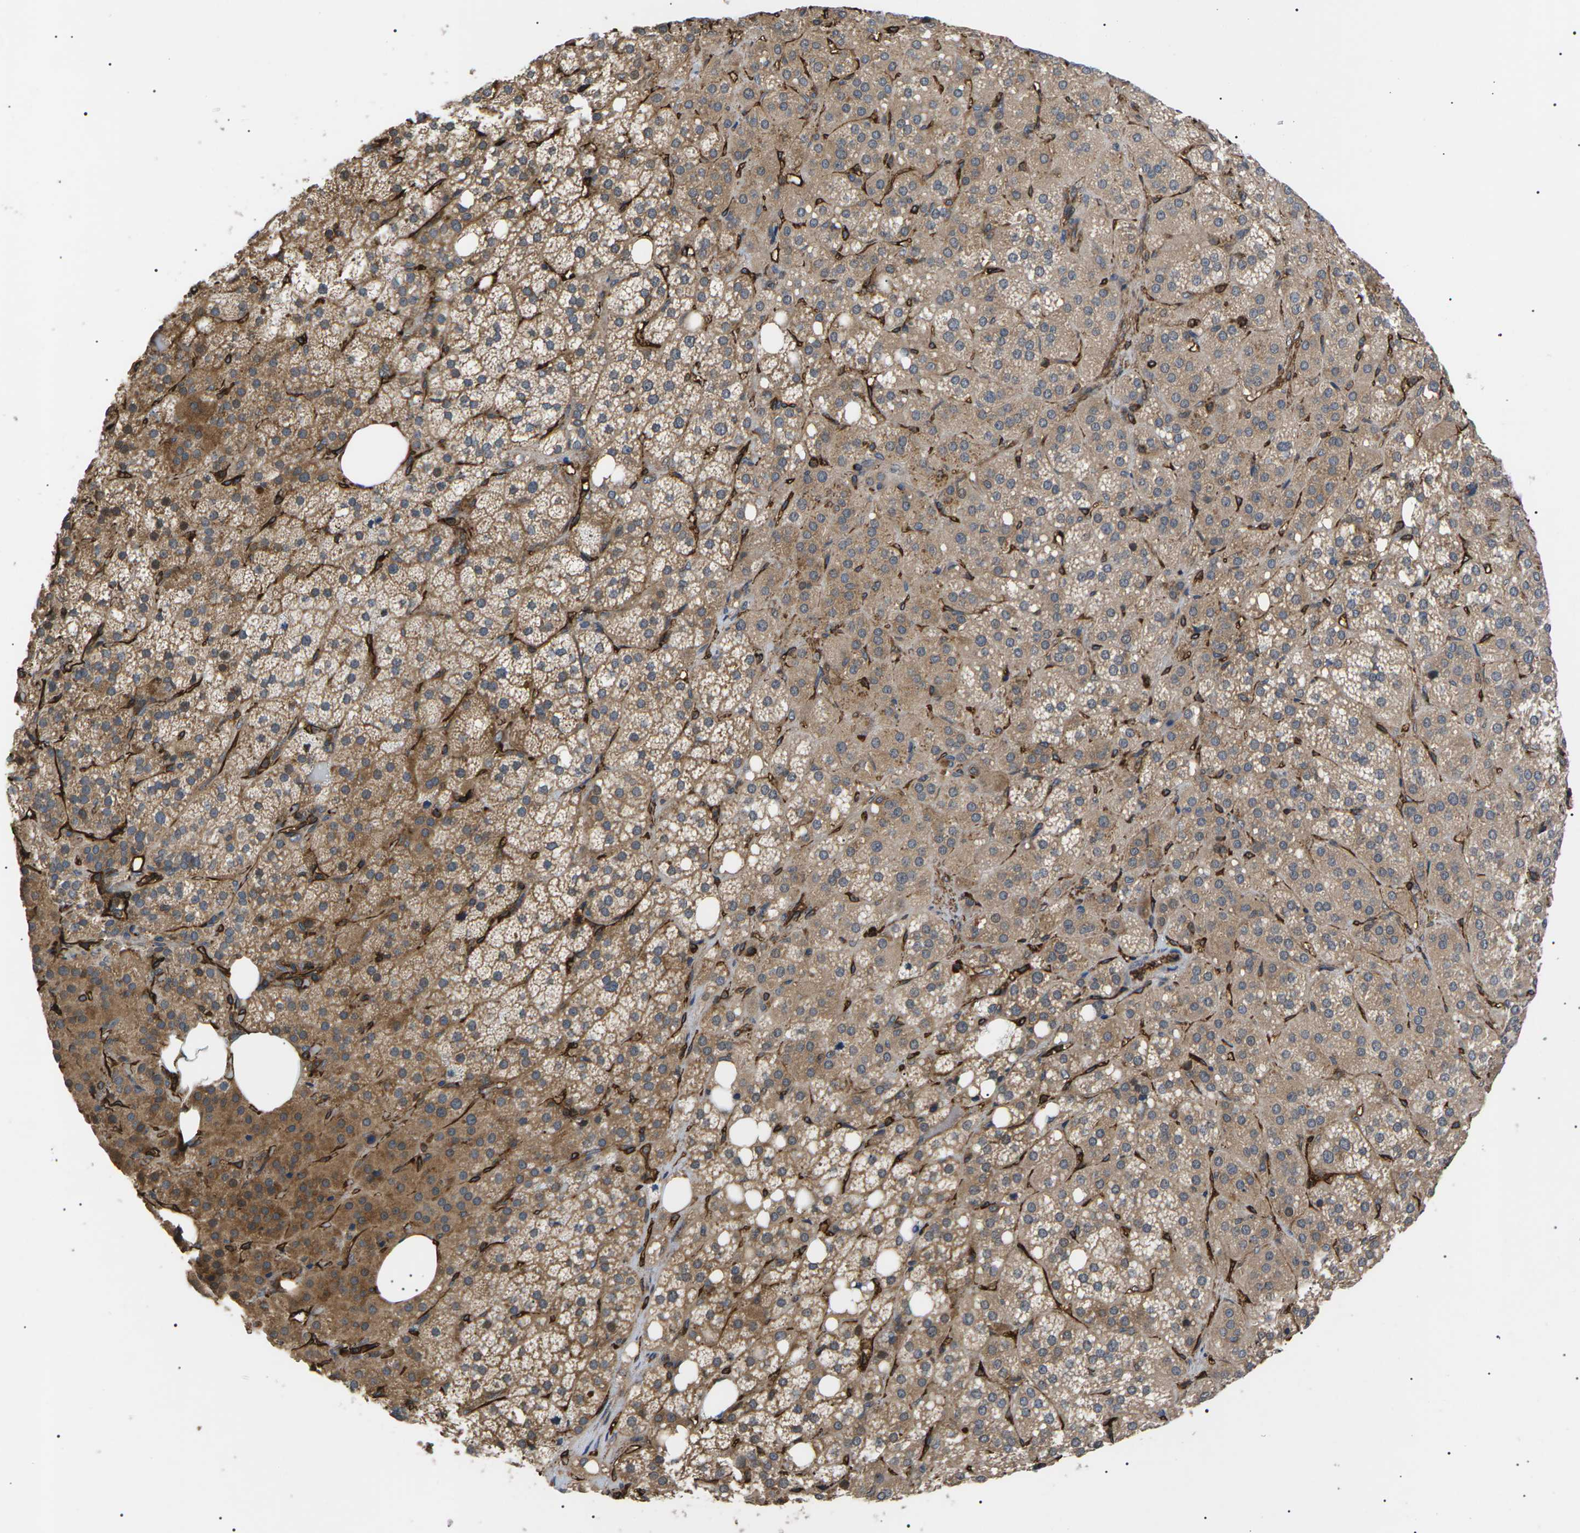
{"staining": {"intensity": "moderate", "quantity": ">75%", "location": "cytoplasmic/membranous"}, "tissue": "adrenal gland", "cell_type": "Glandular cells", "image_type": "normal", "snomed": [{"axis": "morphology", "description": "Normal tissue, NOS"}, {"axis": "topography", "description": "Adrenal gland"}], "caption": "Adrenal gland stained for a protein (brown) demonstrates moderate cytoplasmic/membranous positive expression in about >75% of glandular cells.", "gene": "TMTC4", "patient": {"sex": "female", "age": 59}}